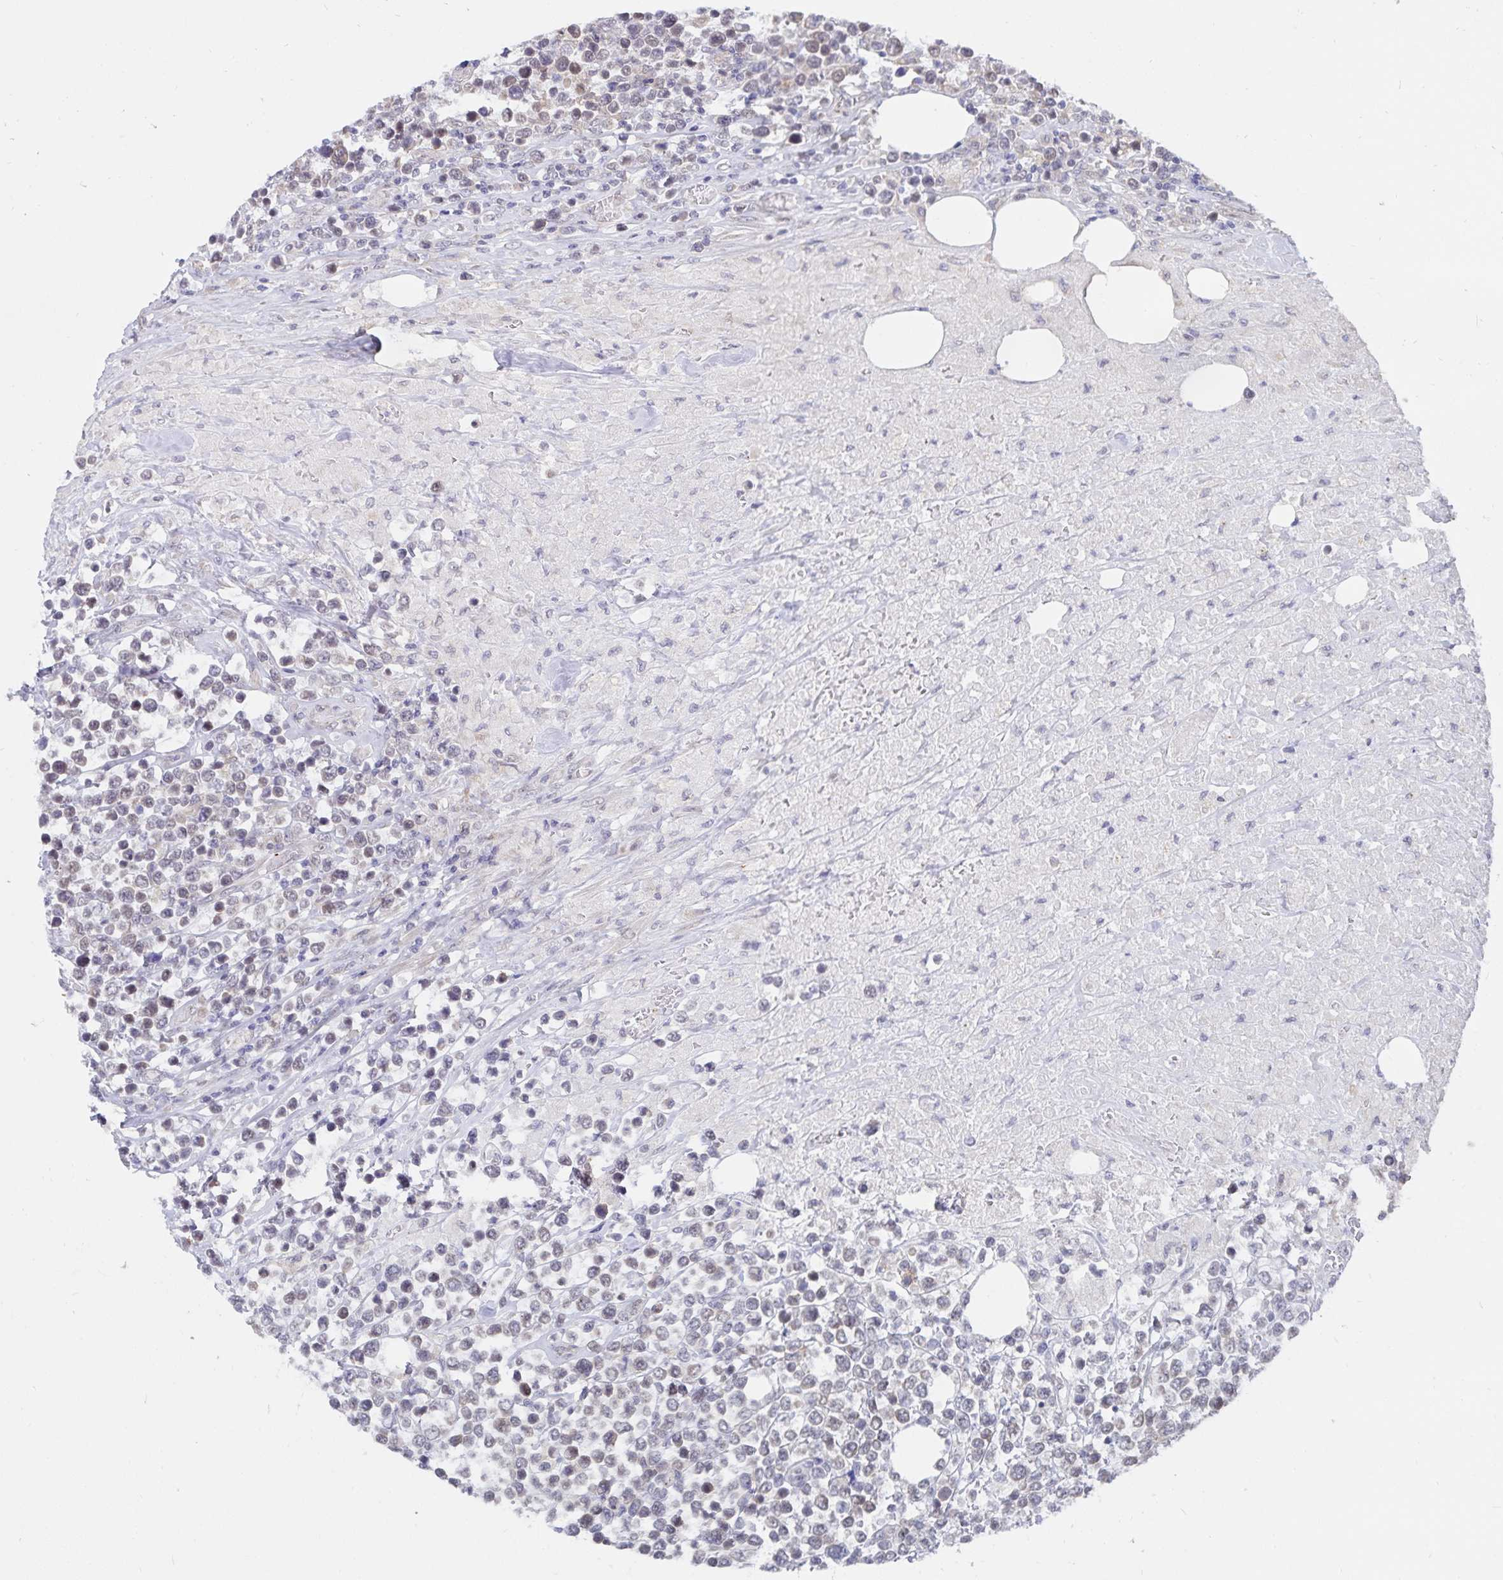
{"staining": {"intensity": "negative", "quantity": "none", "location": "none"}, "tissue": "lymphoma", "cell_type": "Tumor cells", "image_type": "cancer", "snomed": [{"axis": "morphology", "description": "Malignant lymphoma, non-Hodgkin's type, High grade"}, {"axis": "topography", "description": "Soft tissue"}], "caption": "There is no significant positivity in tumor cells of lymphoma.", "gene": "ATP2A2", "patient": {"sex": "female", "age": 56}}